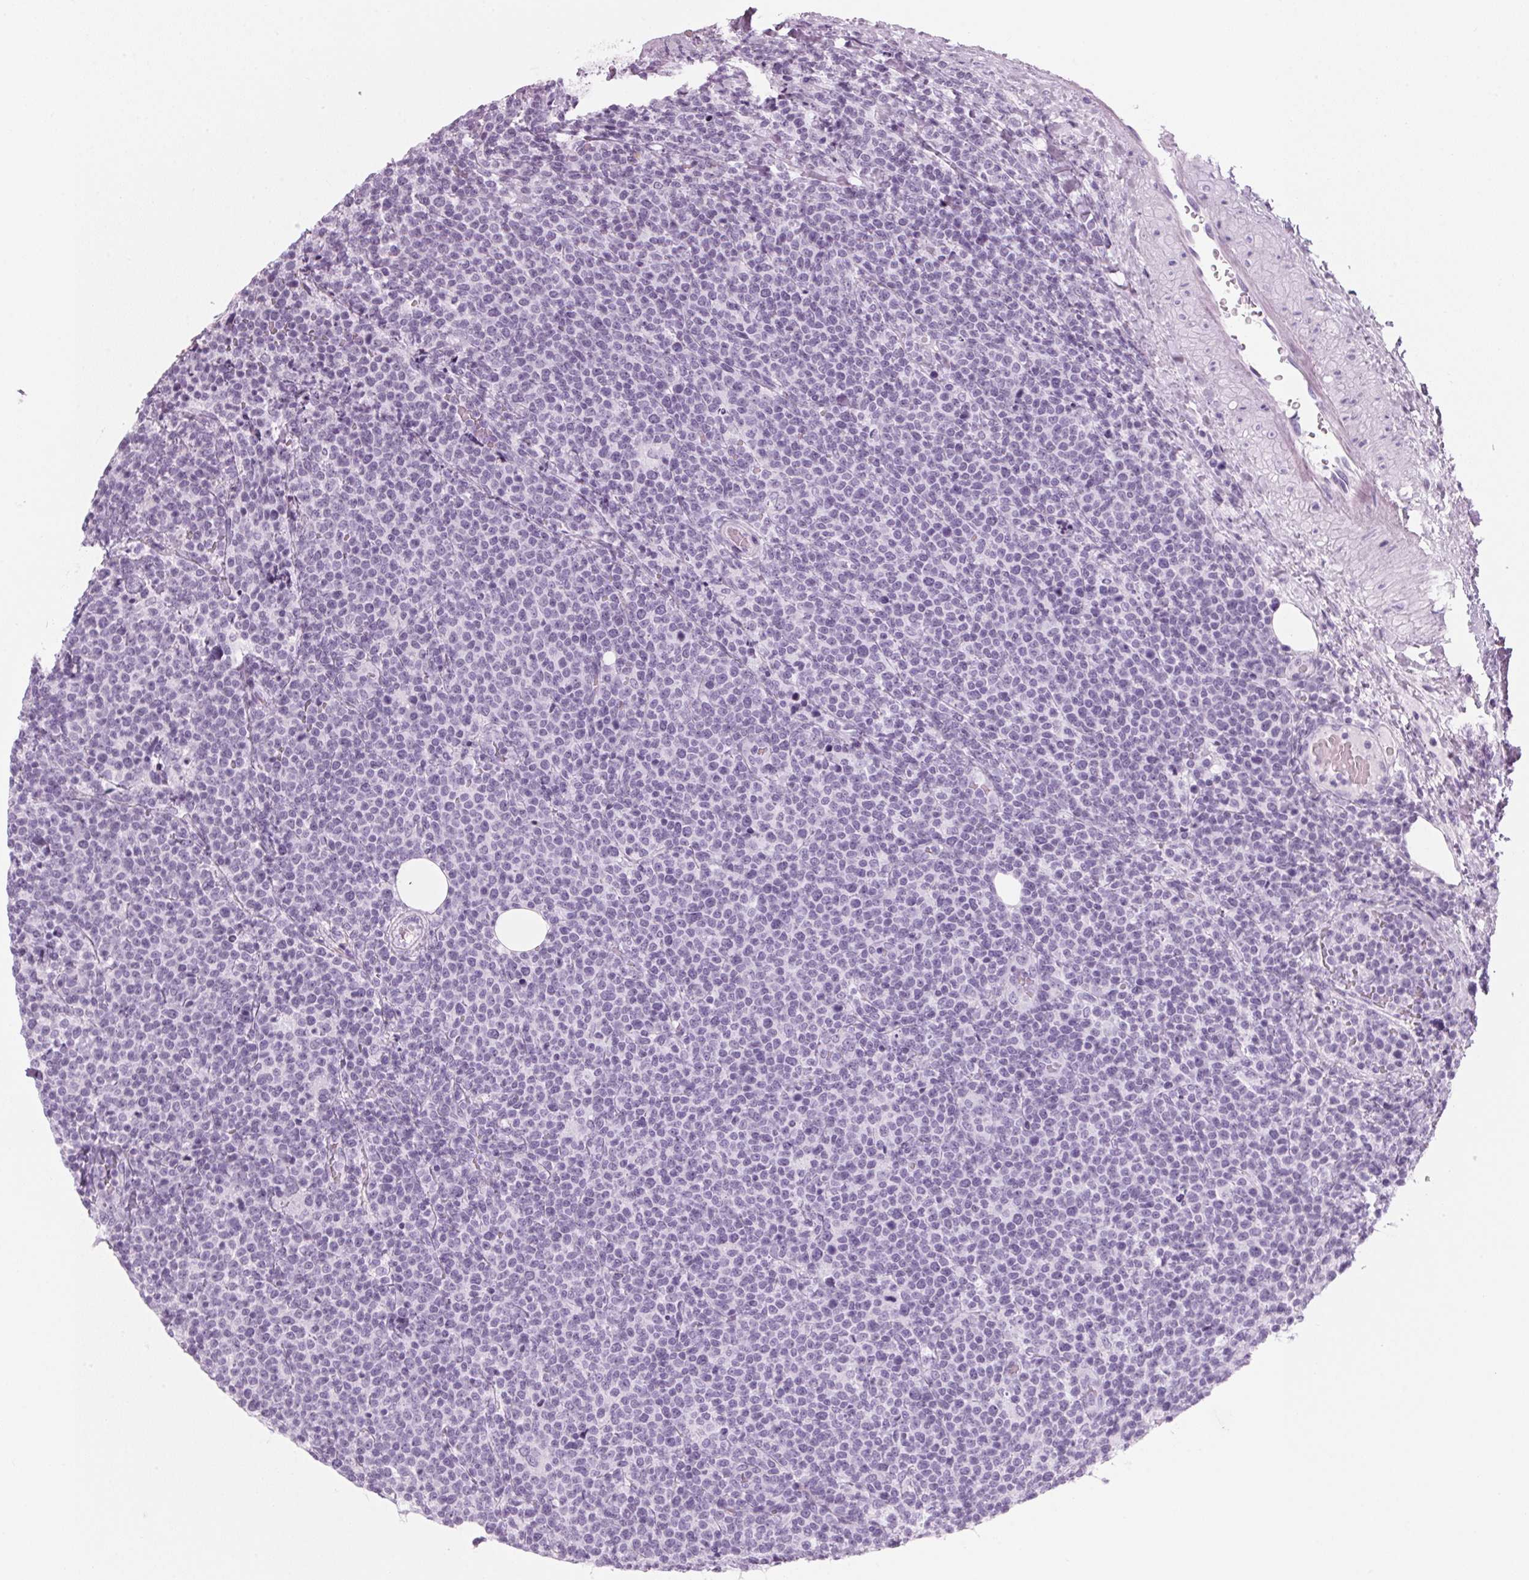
{"staining": {"intensity": "negative", "quantity": "none", "location": "none"}, "tissue": "lymphoma", "cell_type": "Tumor cells", "image_type": "cancer", "snomed": [{"axis": "morphology", "description": "Malignant lymphoma, non-Hodgkin's type, High grade"}, {"axis": "topography", "description": "Lymph node"}], "caption": "Immunohistochemistry (IHC) micrograph of human malignant lymphoma, non-Hodgkin's type (high-grade) stained for a protein (brown), which demonstrates no staining in tumor cells.", "gene": "DNTTIP2", "patient": {"sex": "male", "age": 61}}